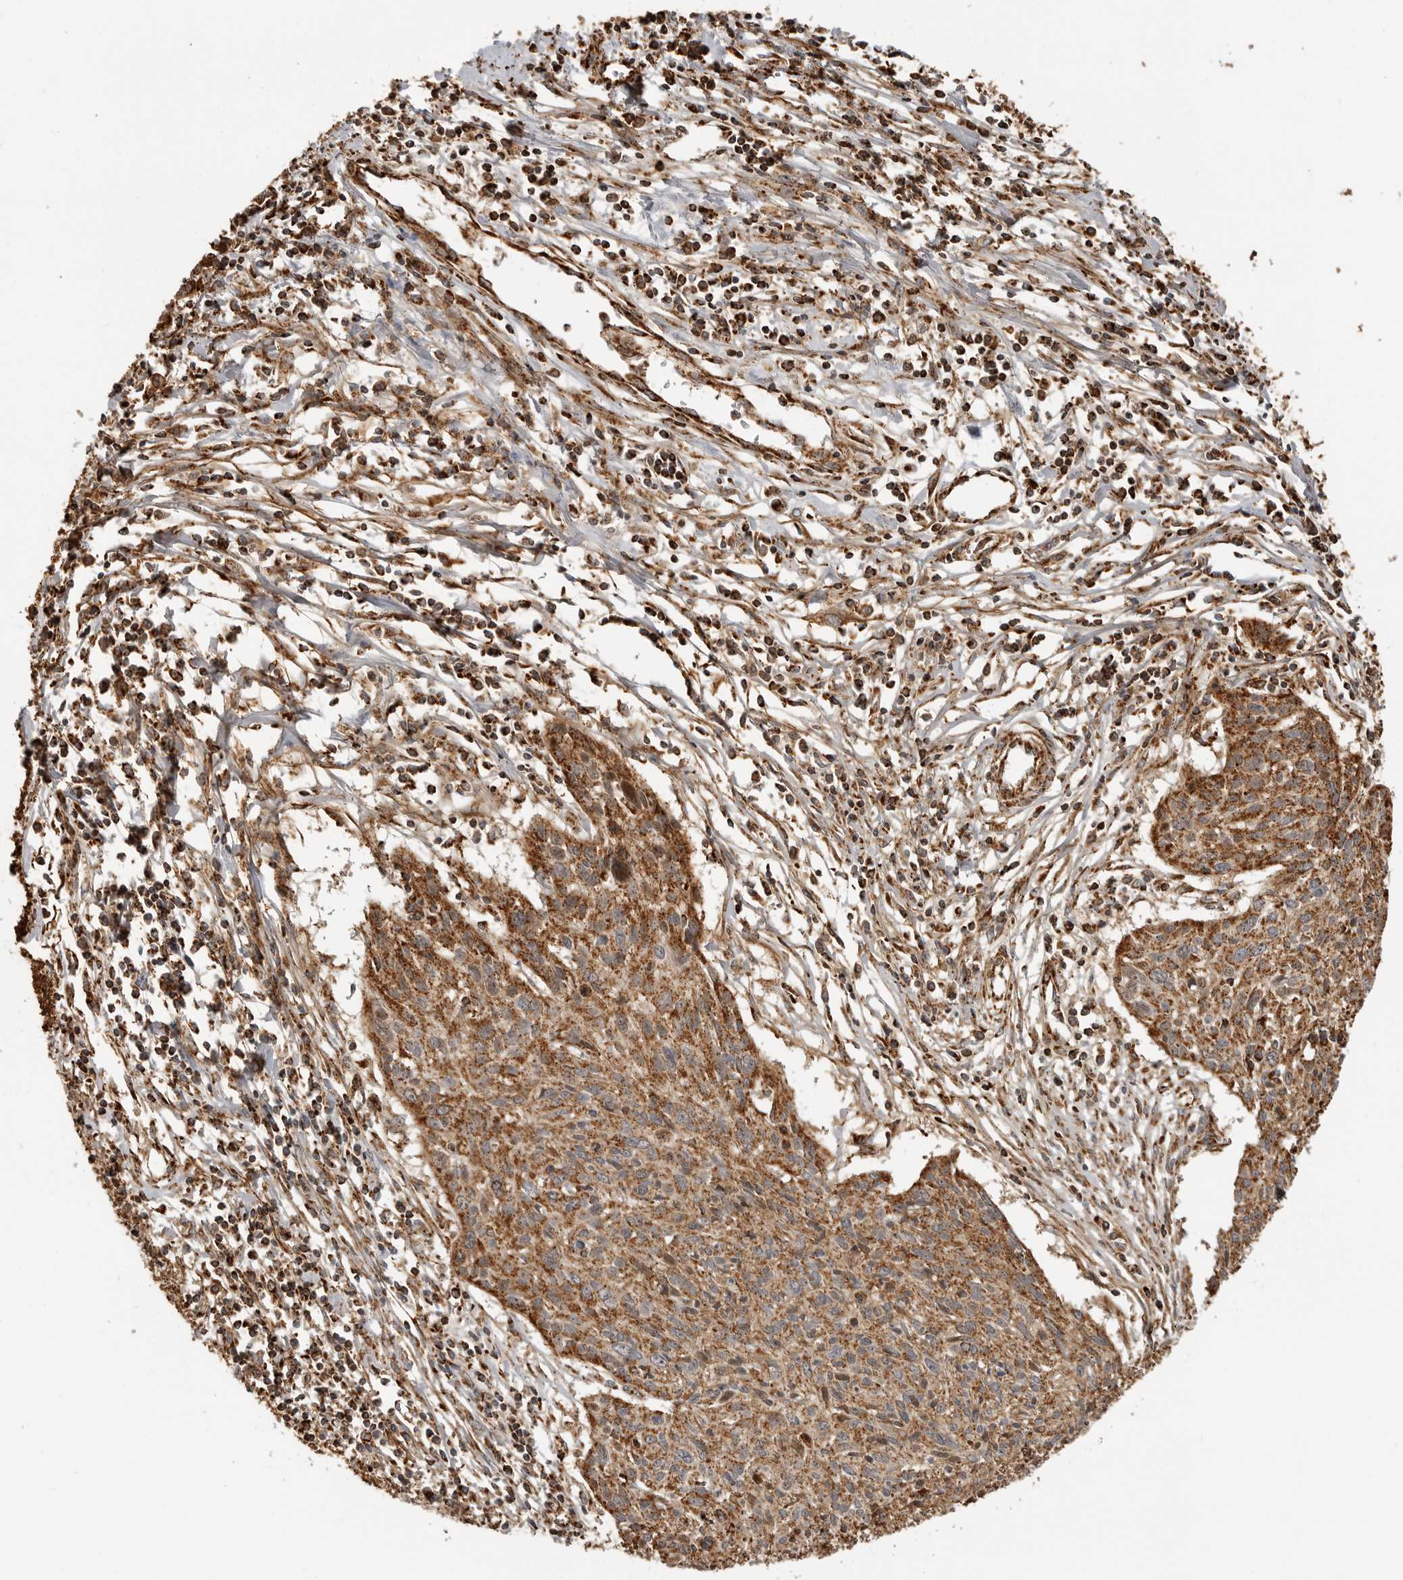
{"staining": {"intensity": "moderate", "quantity": ">75%", "location": "cytoplasmic/membranous"}, "tissue": "cervical cancer", "cell_type": "Tumor cells", "image_type": "cancer", "snomed": [{"axis": "morphology", "description": "Squamous cell carcinoma, NOS"}, {"axis": "topography", "description": "Cervix"}], "caption": "Human squamous cell carcinoma (cervical) stained with a brown dye exhibits moderate cytoplasmic/membranous positive staining in about >75% of tumor cells.", "gene": "BMP2K", "patient": {"sex": "female", "age": 51}}